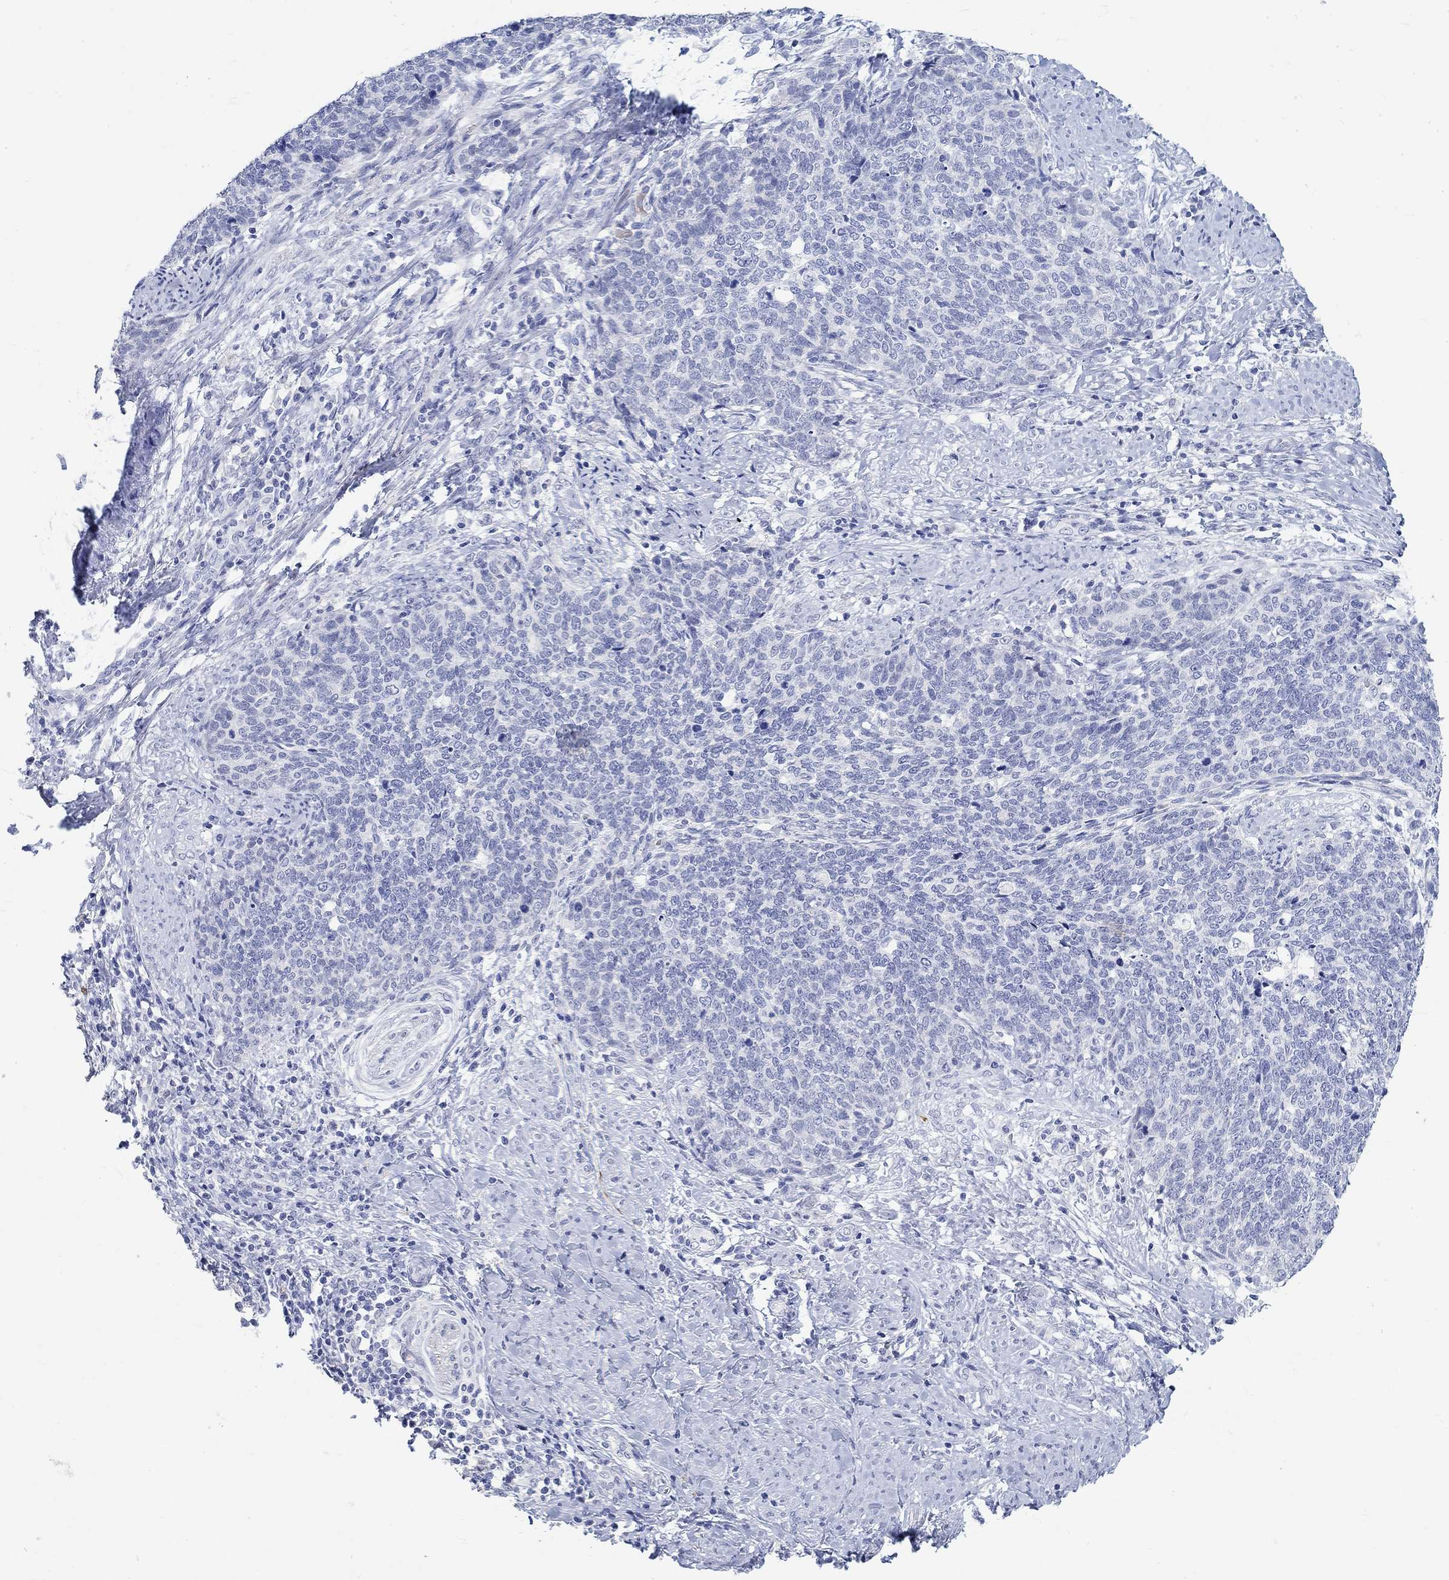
{"staining": {"intensity": "negative", "quantity": "none", "location": "none"}, "tissue": "cervical cancer", "cell_type": "Tumor cells", "image_type": "cancer", "snomed": [{"axis": "morphology", "description": "Normal tissue, NOS"}, {"axis": "morphology", "description": "Squamous cell carcinoma, NOS"}, {"axis": "topography", "description": "Cervix"}], "caption": "Cervical squamous cell carcinoma was stained to show a protein in brown. There is no significant expression in tumor cells.", "gene": "GRIA3", "patient": {"sex": "female", "age": 39}}